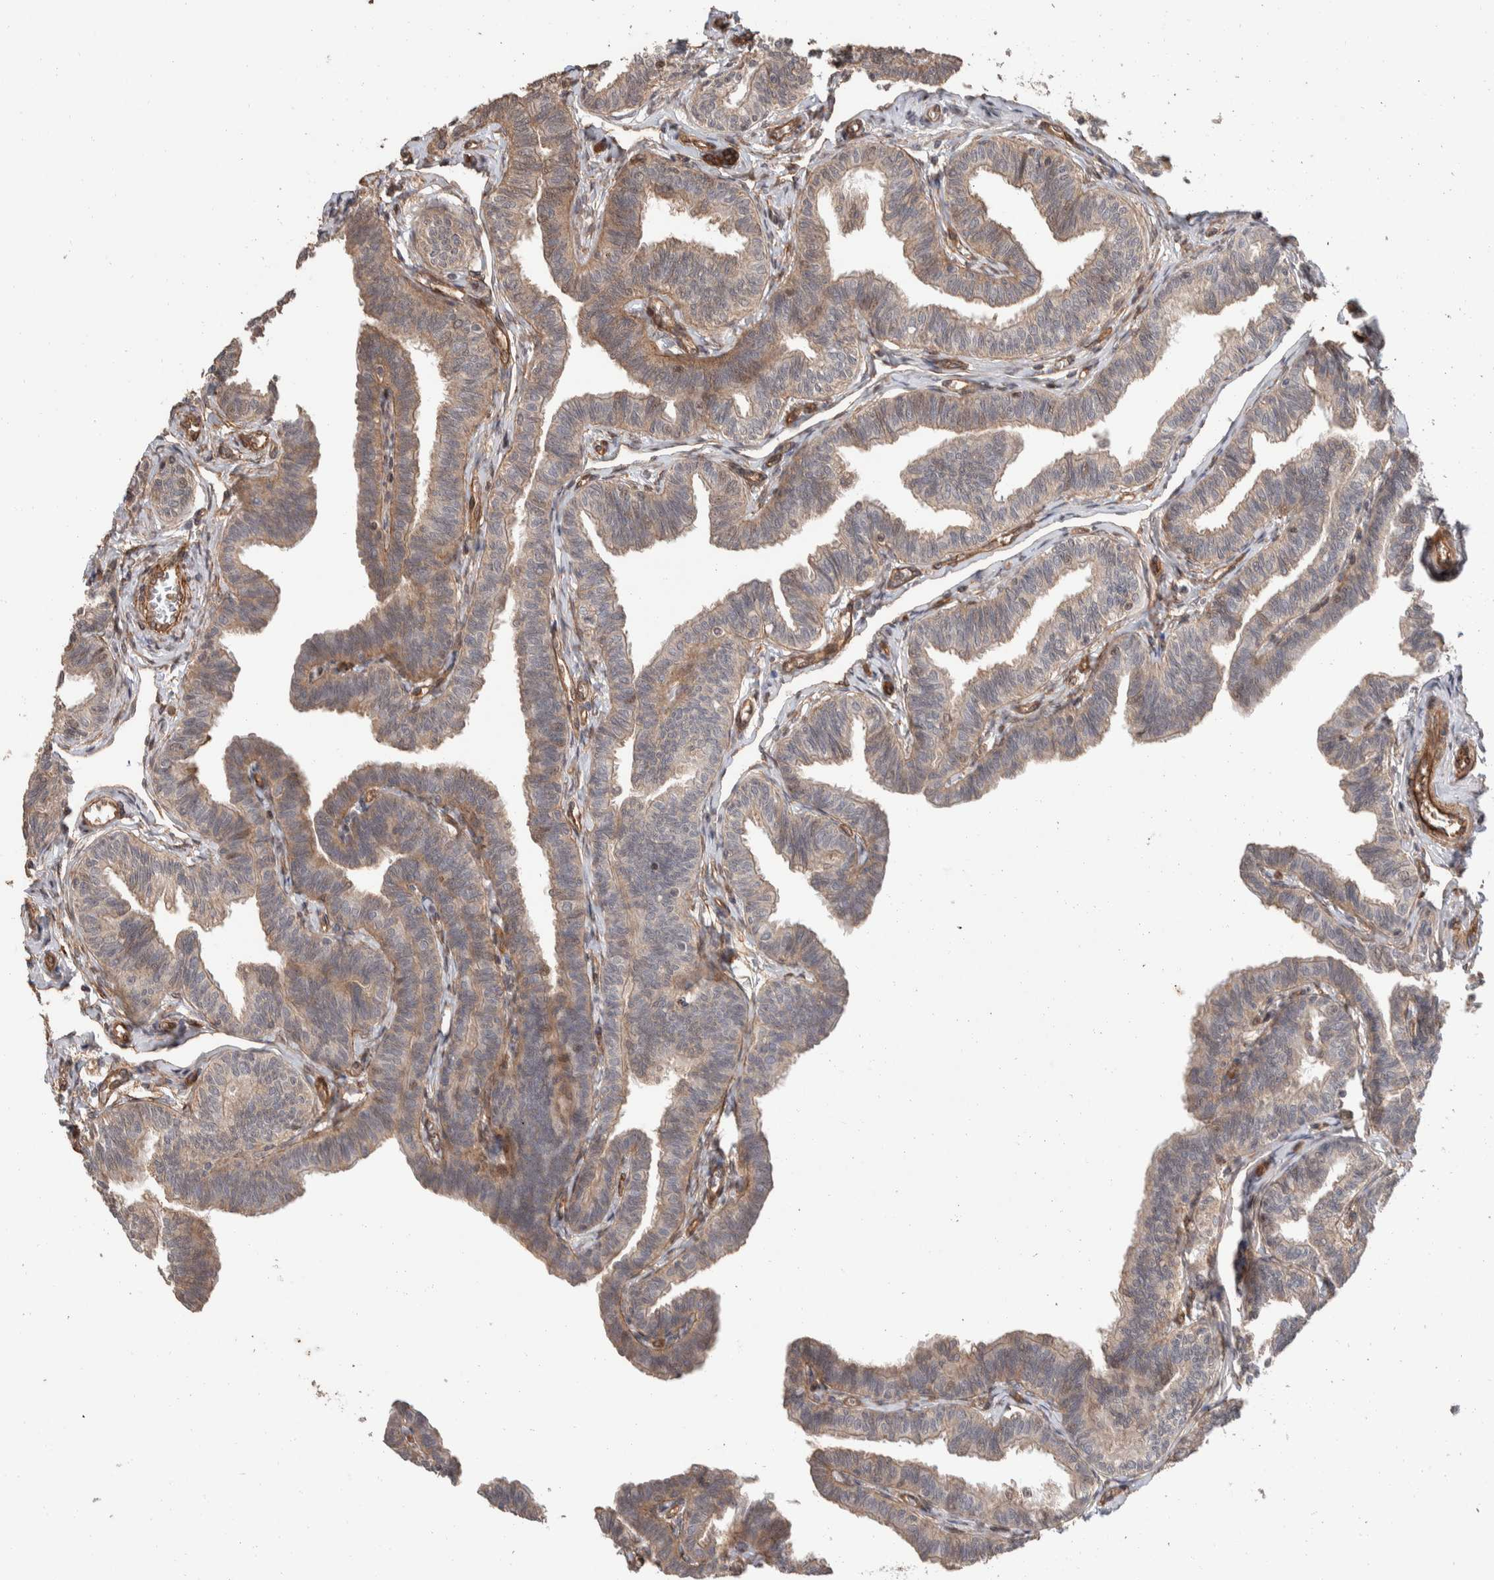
{"staining": {"intensity": "moderate", "quantity": ">75%", "location": "cytoplasmic/membranous"}, "tissue": "fallopian tube", "cell_type": "Glandular cells", "image_type": "normal", "snomed": [{"axis": "morphology", "description": "Normal tissue, NOS"}, {"axis": "topography", "description": "Fallopian tube"}, {"axis": "topography", "description": "Ovary"}], "caption": "Immunohistochemical staining of normal human fallopian tube reveals medium levels of moderate cytoplasmic/membranous staining in approximately >75% of glandular cells.", "gene": "ERC1", "patient": {"sex": "female", "age": 23}}